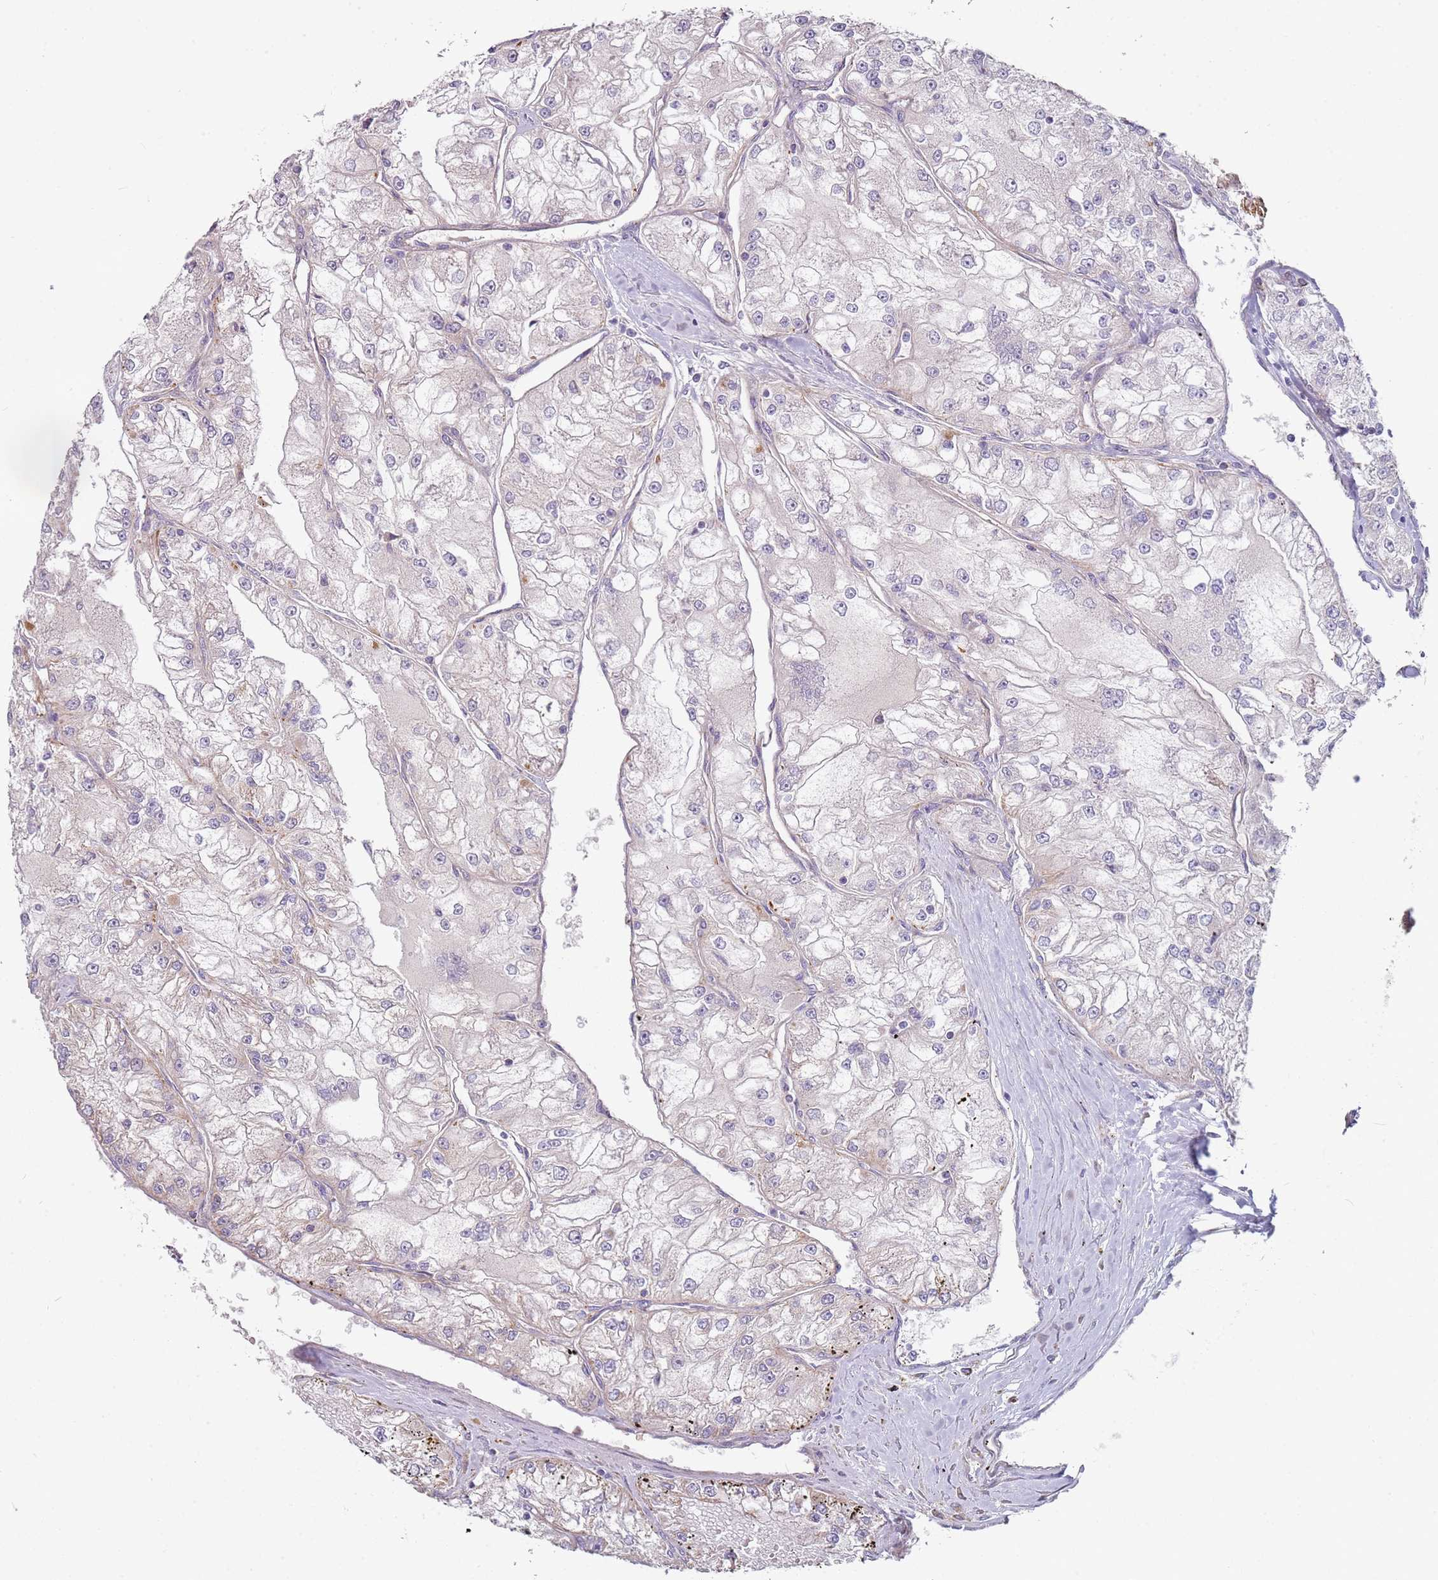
{"staining": {"intensity": "moderate", "quantity": "<25%", "location": "cytoplasmic/membranous"}, "tissue": "renal cancer", "cell_type": "Tumor cells", "image_type": "cancer", "snomed": [{"axis": "morphology", "description": "Adenocarcinoma, NOS"}, {"axis": "topography", "description": "Kidney"}], "caption": "High-magnification brightfield microscopy of renal adenocarcinoma stained with DAB (3,3'-diaminobenzidine) (brown) and counterstained with hematoxylin (blue). tumor cells exhibit moderate cytoplasmic/membranous positivity is seen in approximately<25% of cells. (Brightfield microscopy of DAB IHC at high magnification).", "gene": "ALS2", "patient": {"sex": "female", "age": 72}}